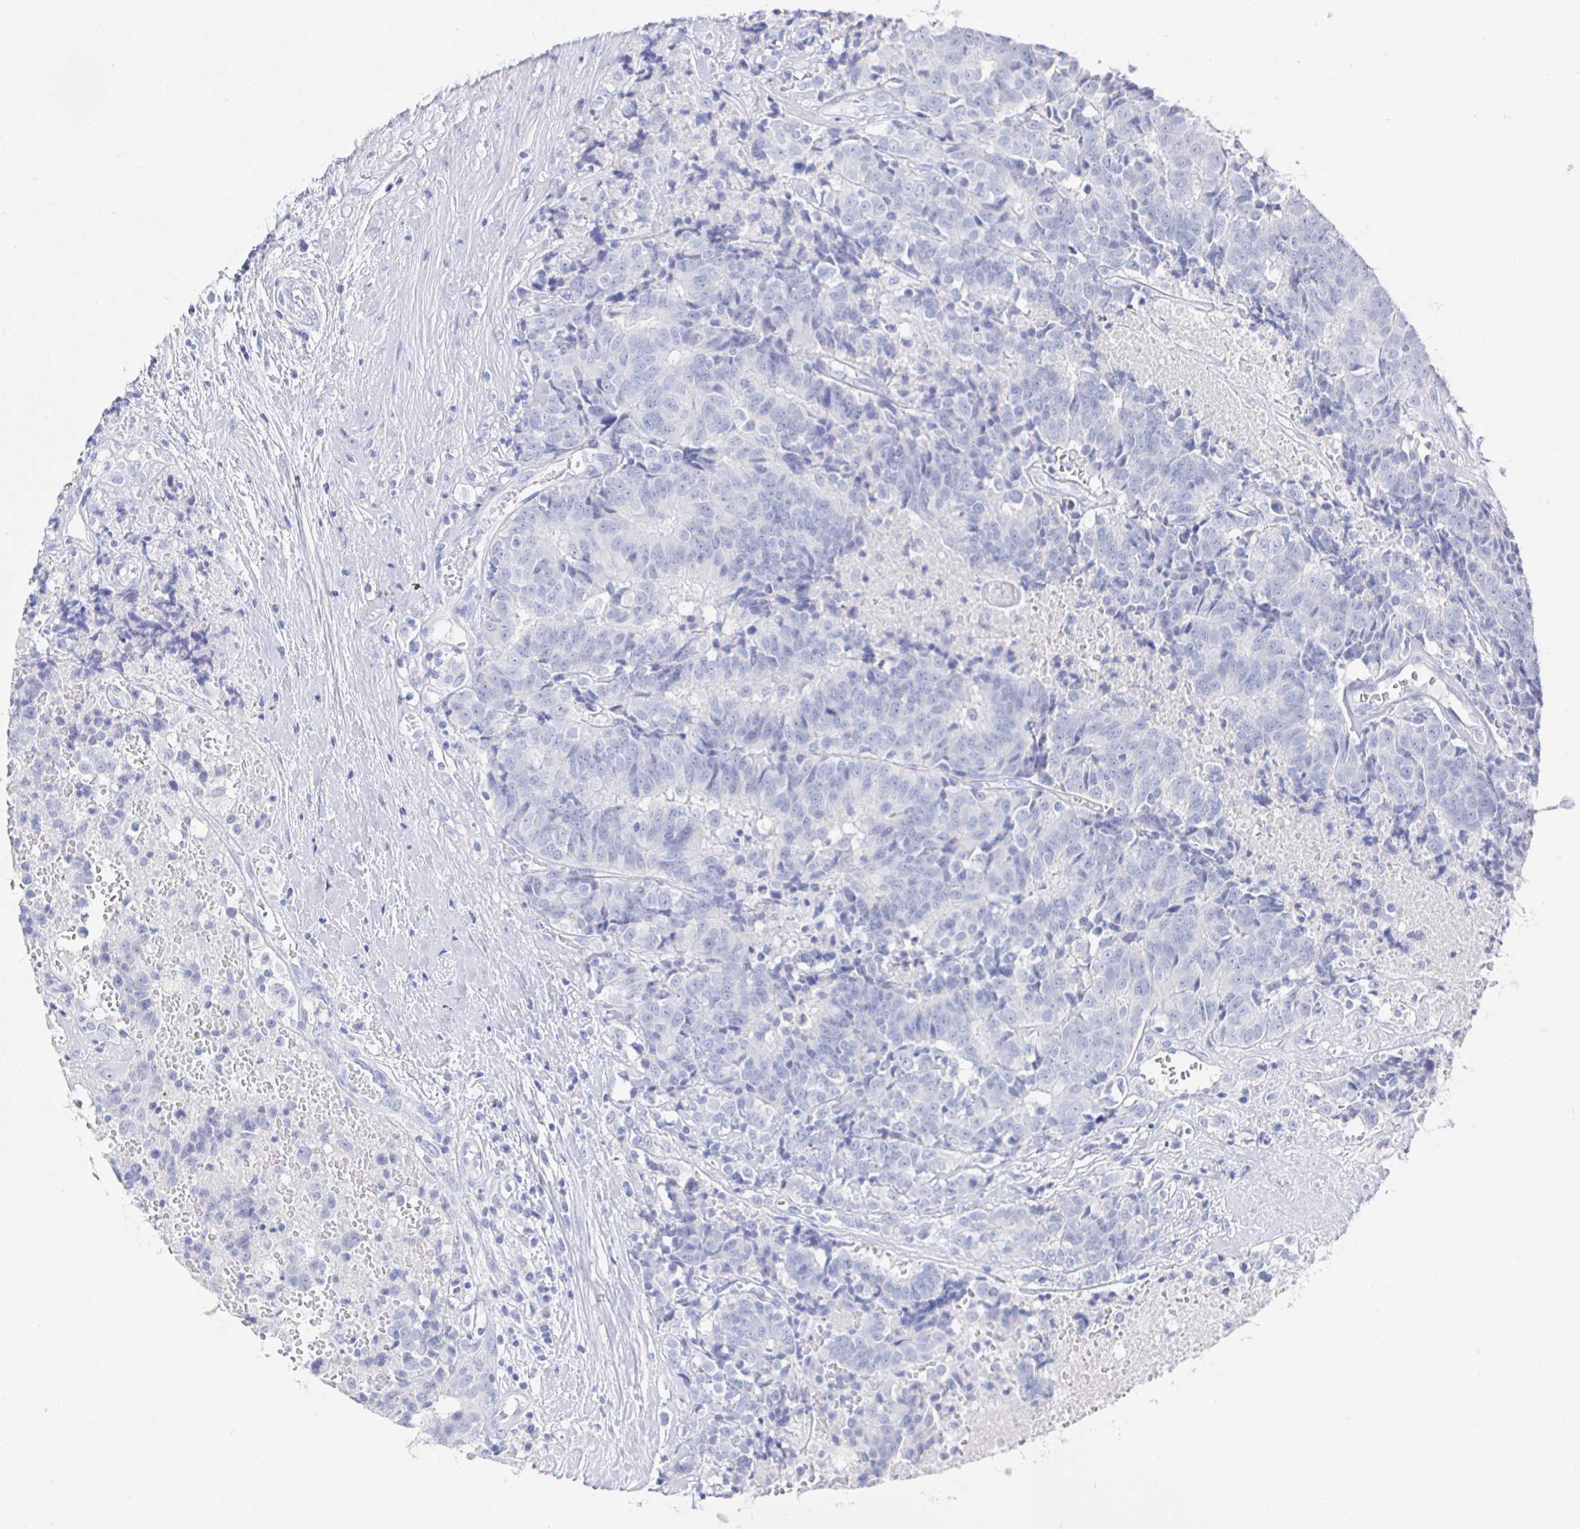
{"staining": {"intensity": "negative", "quantity": "none", "location": "none"}, "tissue": "prostate cancer", "cell_type": "Tumor cells", "image_type": "cancer", "snomed": [{"axis": "morphology", "description": "Adenocarcinoma, High grade"}, {"axis": "topography", "description": "Prostate and seminal vesicle, NOS"}], "caption": "An image of human adenocarcinoma (high-grade) (prostate) is negative for staining in tumor cells.", "gene": "CLCA1", "patient": {"sex": "male", "age": 60}}